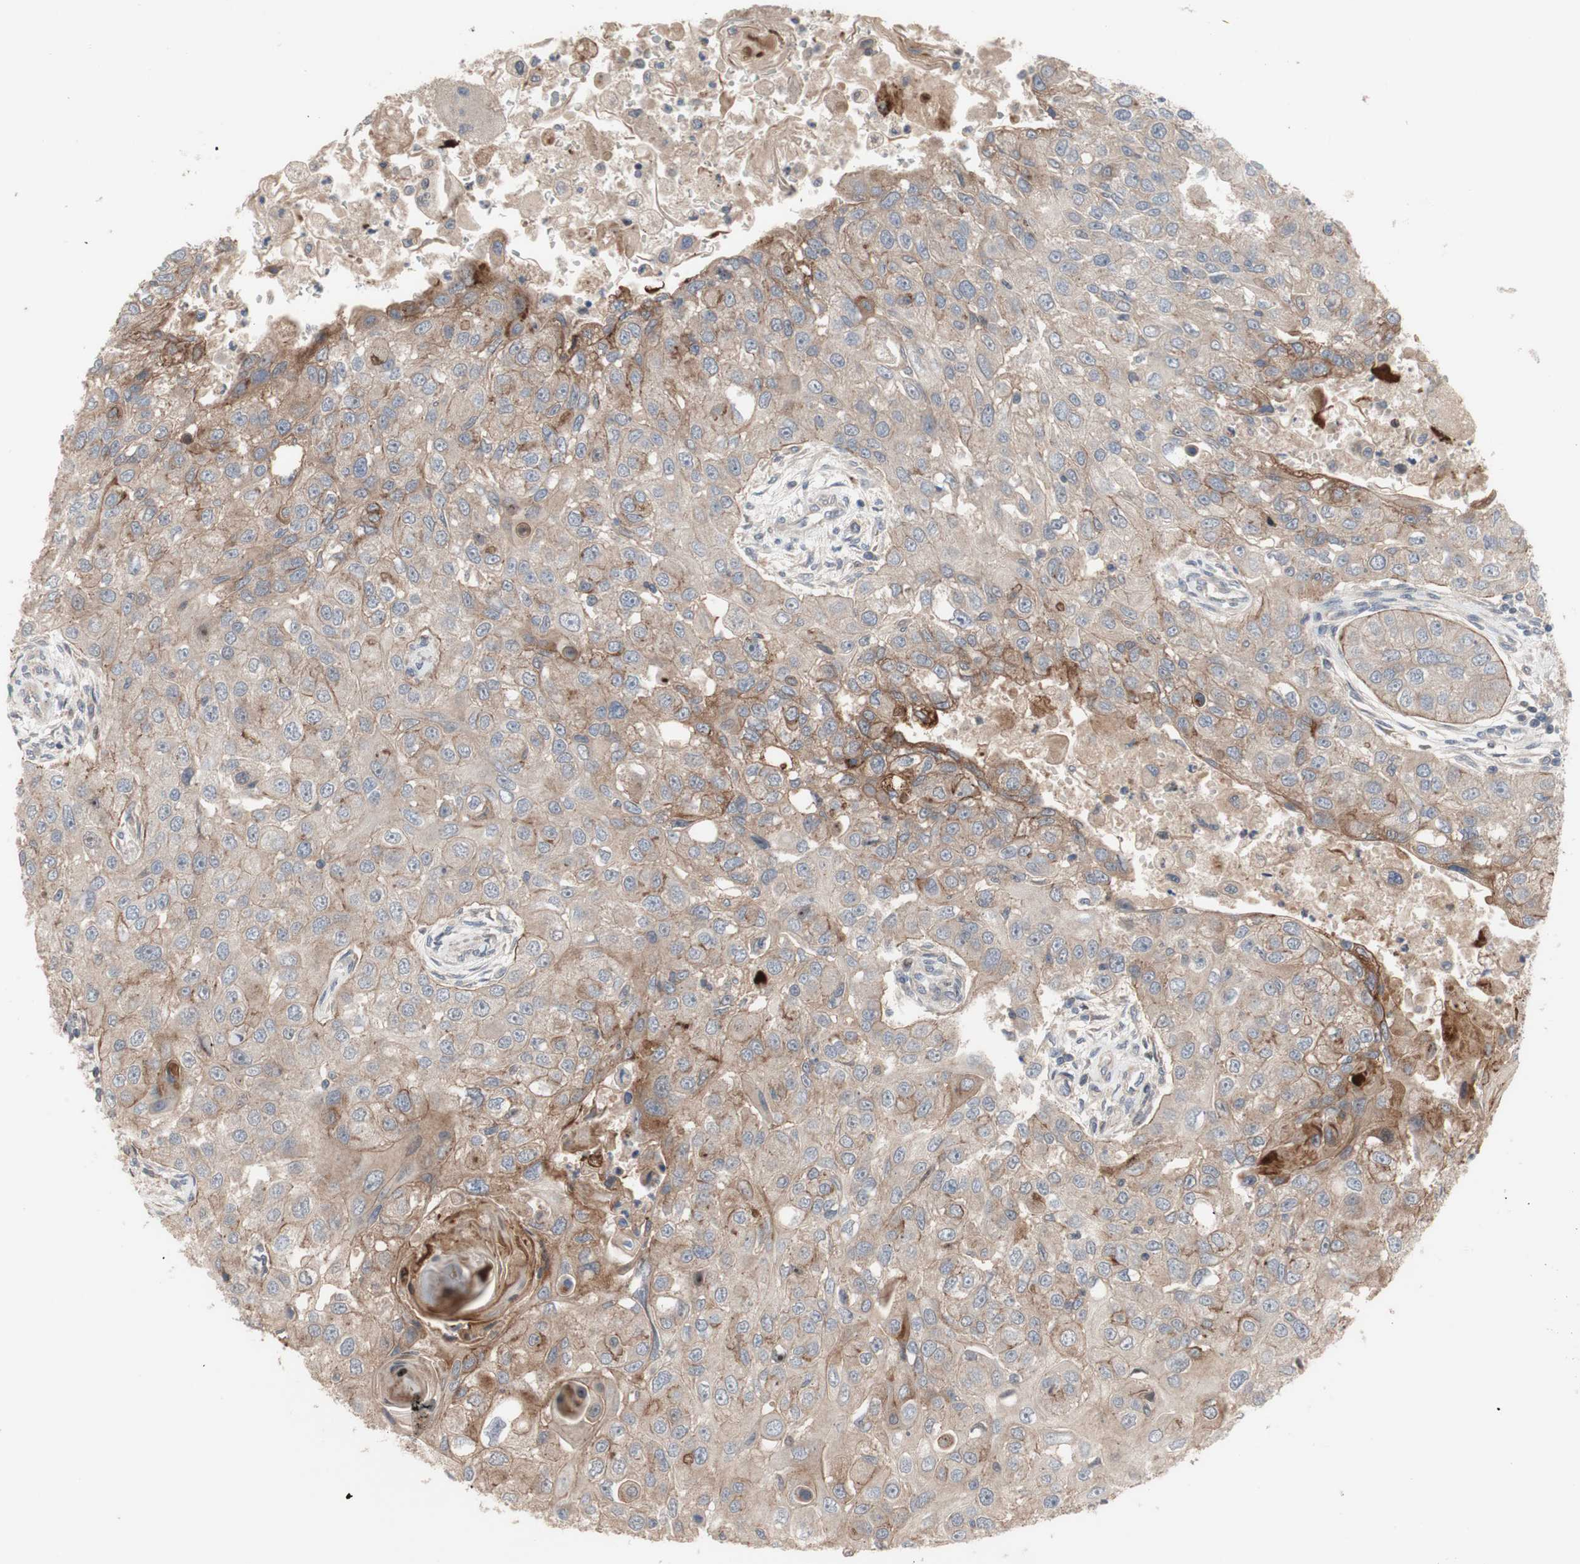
{"staining": {"intensity": "weak", "quantity": ">75%", "location": "cytoplasmic/membranous"}, "tissue": "head and neck cancer", "cell_type": "Tumor cells", "image_type": "cancer", "snomed": [{"axis": "morphology", "description": "Normal tissue, NOS"}, {"axis": "morphology", "description": "Squamous cell carcinoma, NOS"}, {"axis": "topography", "description": "Skeletal muscle"}, {"axis": "topography", "description": "Head-Neck"}], "caption": "The image shows immunohistochemical staining of head and neck cancer (squamous cell carcinoma). There is weak cytoplasmic/membranous staining is identified in approximately >75% of tumor cells. (DAB (3,3'-diaminobenzidine) IHC, brown staining for protein, blue staining for nuclei).", "gene": "OAZ1", "patient": {"sex": "male", "age": 51}}